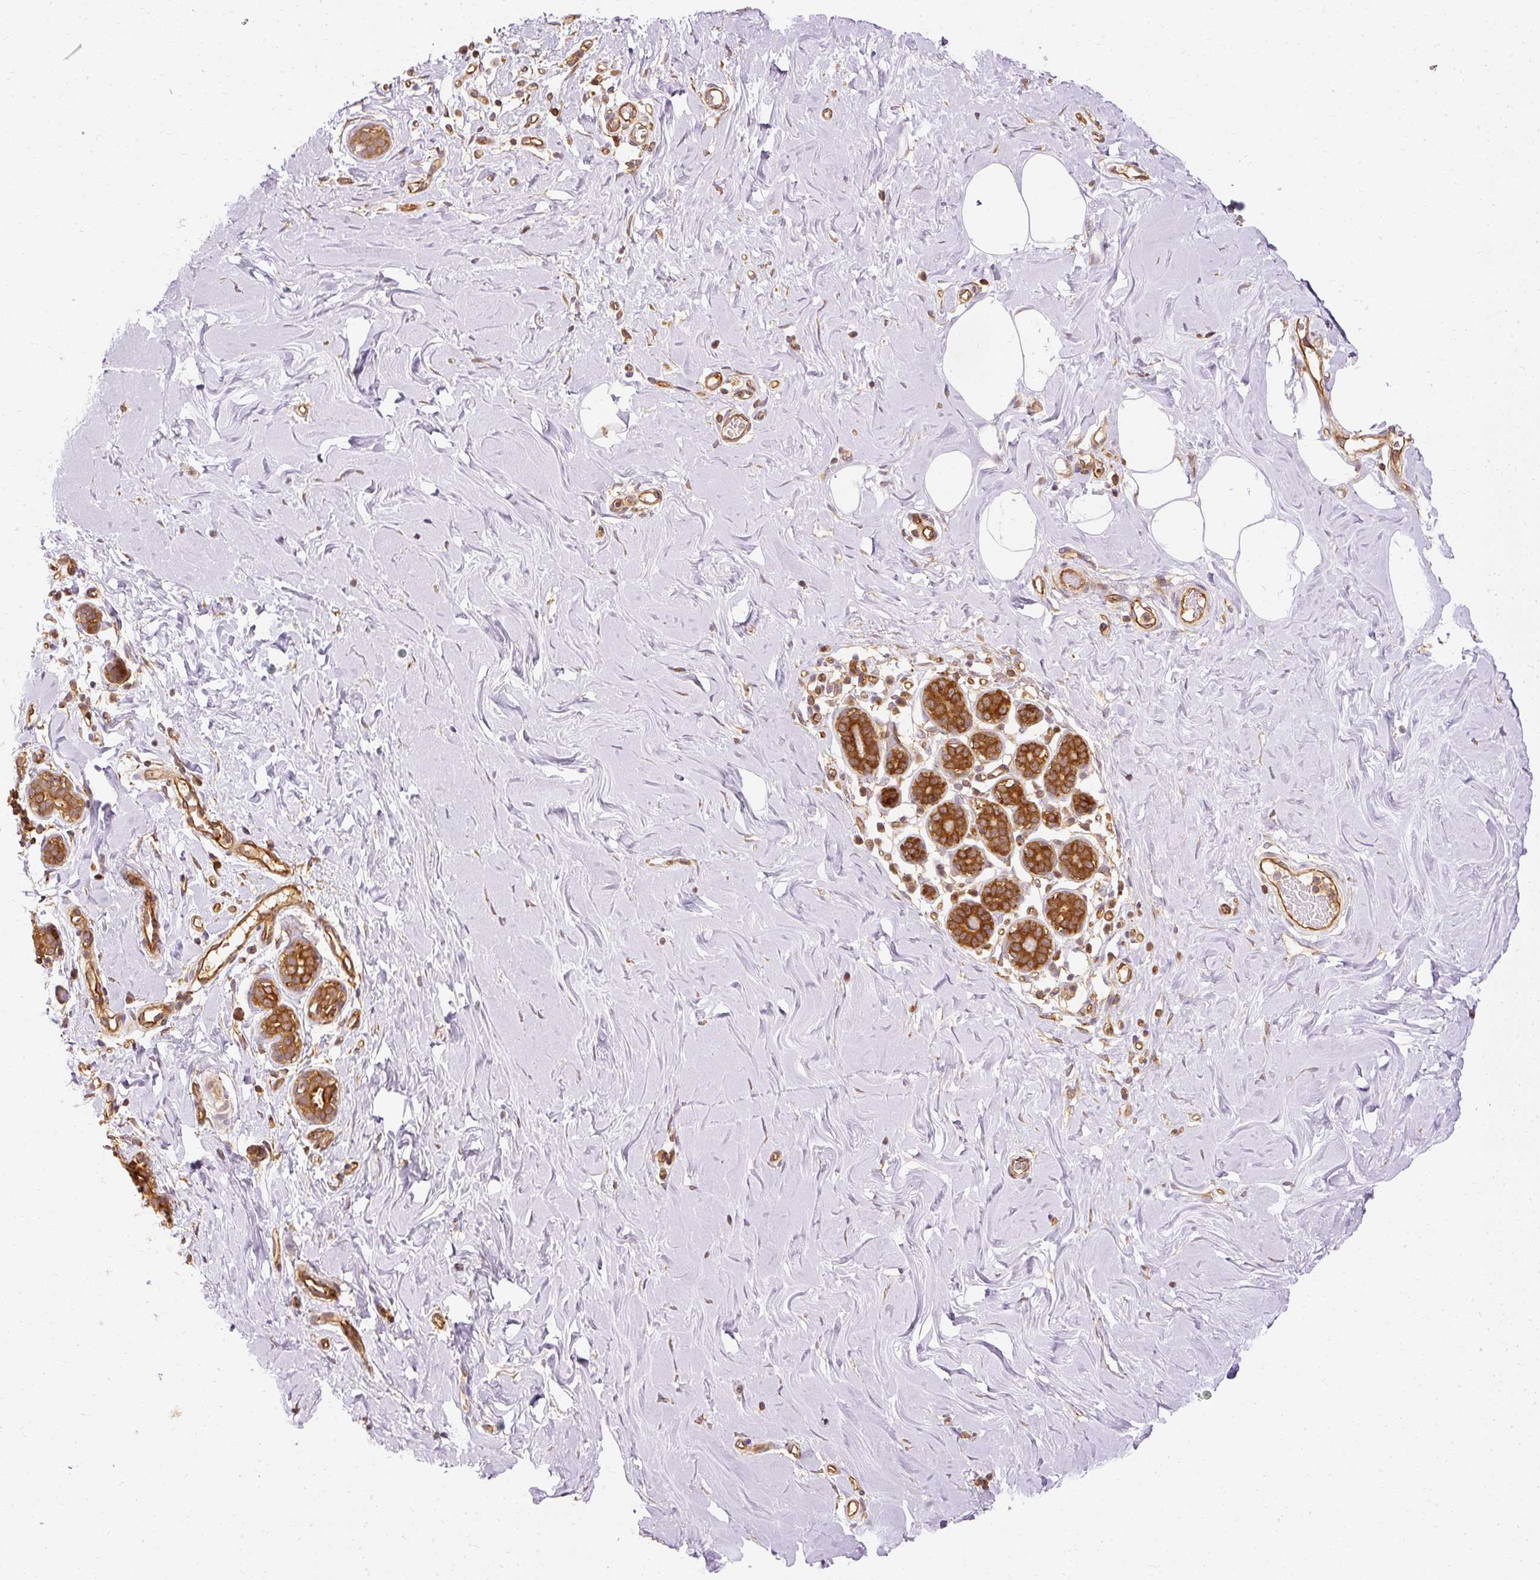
{"staining": {"intensity": "negative", "quantity": "none", "location": "none"}, "tissue": "breast", "cell_type": "Adipocytes", "image_type": "normal", "snomed": [{"axis": "morphology", "description": "Normal tissue, NOS"}, {"axis": "topography", "description": "Breast"}], "caption": "IHC image of unremarkable breast: human breast stained with DAB shows no significant protein staining in adipocytes. (Brightfield microscopy of DAB (3,3'-diaminobenzidine) immunohistochemistry at high magnification).", "gene": "ARMH3", "patient": {"sex": "female", "age": 27}}